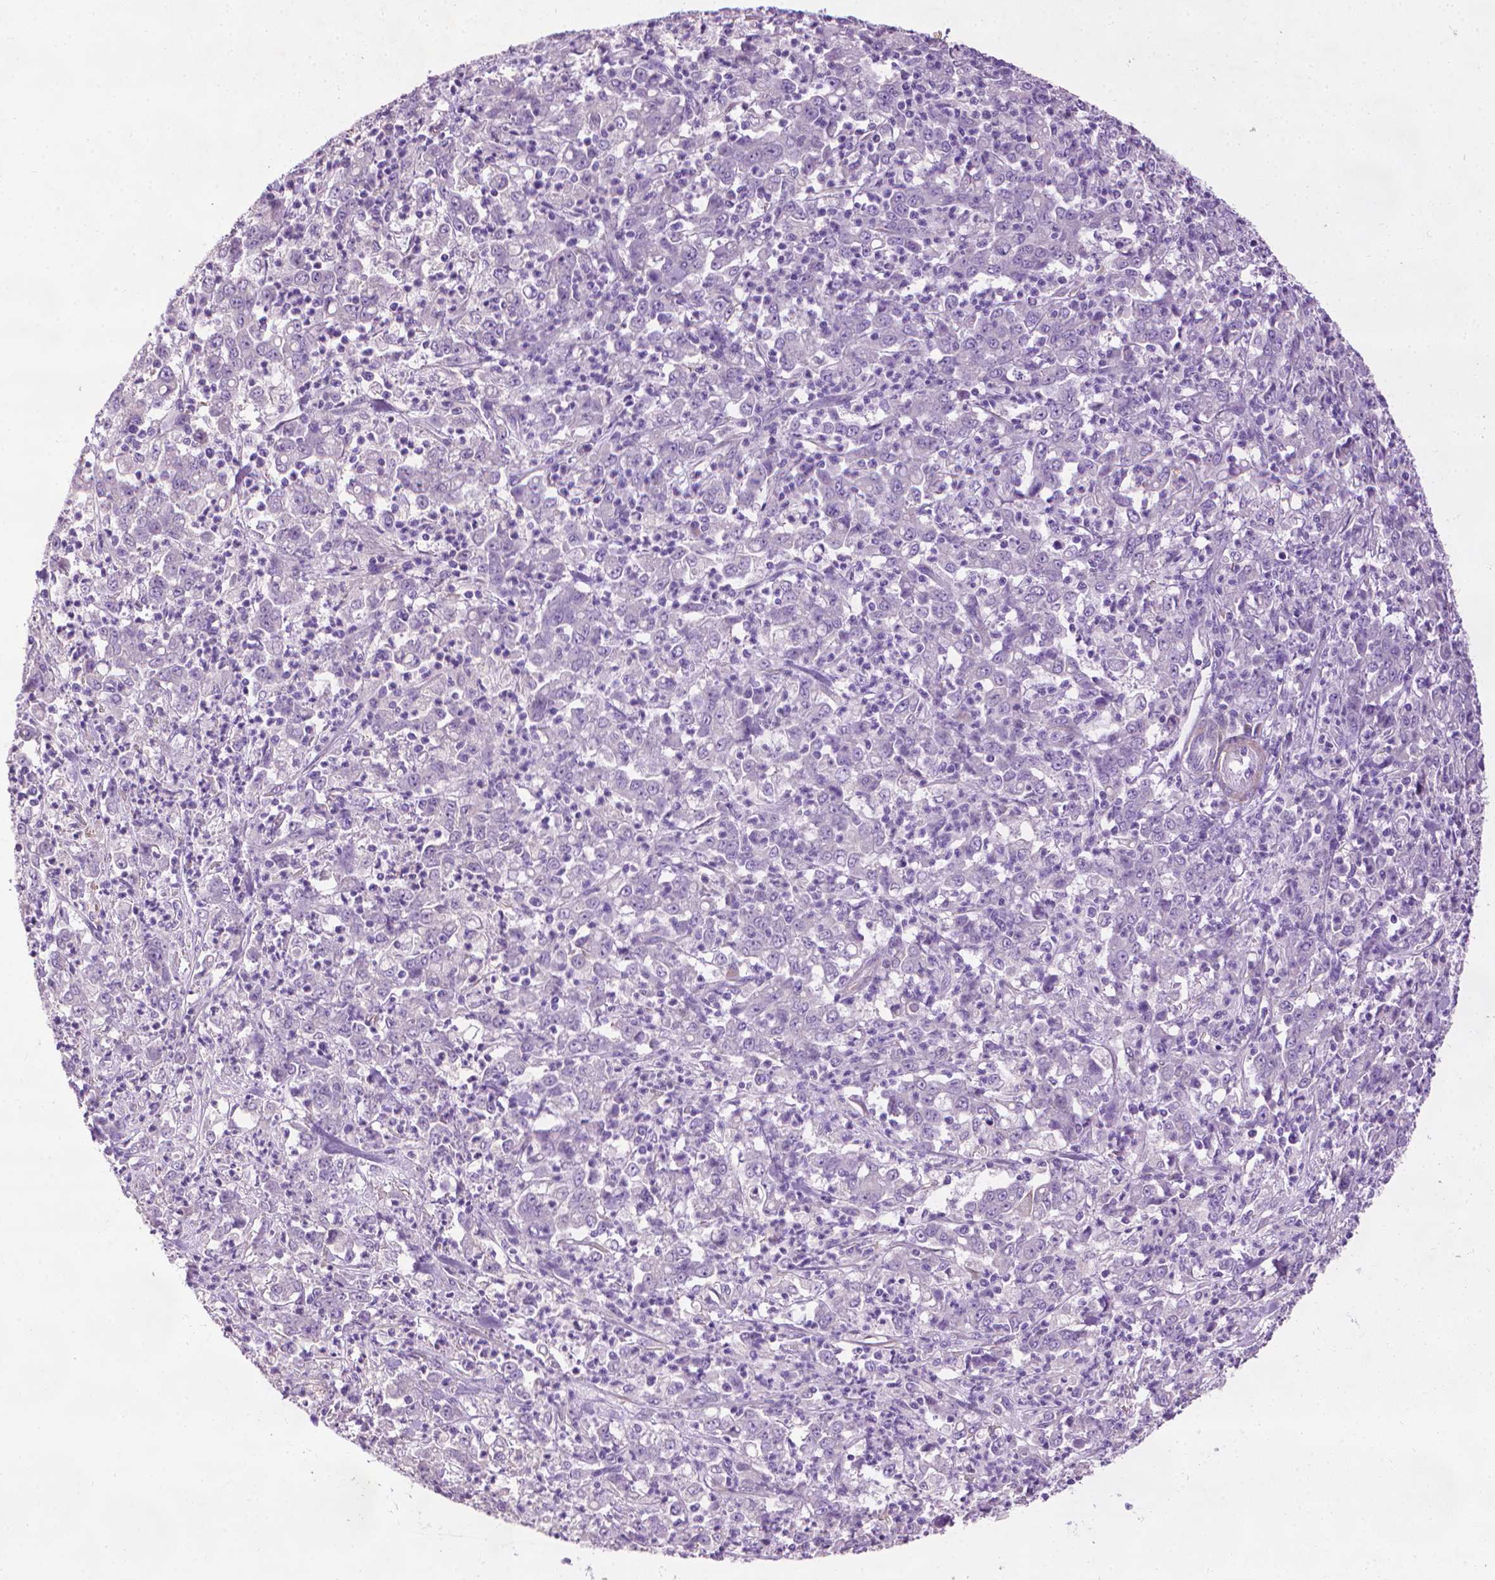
{"staining": {"intensity": "negative", "quantity": "none", "location": "none"}, "tissue": "stomach cancer", "cell_type": "Tumor cells", "image_type": "cancer", "snomed": [{"axis": "morphology", "description": "Adenocarcinoma, NOS"}, {"axis": "topography", "description": "Stomach, lower"}], "caption": "Stomach adenocarcinoma was stained to show a protein in brown. There is no significant positivity in tumor cells.", "gene": "AQP10", "patient": {"sex": "female", "age": 71}}